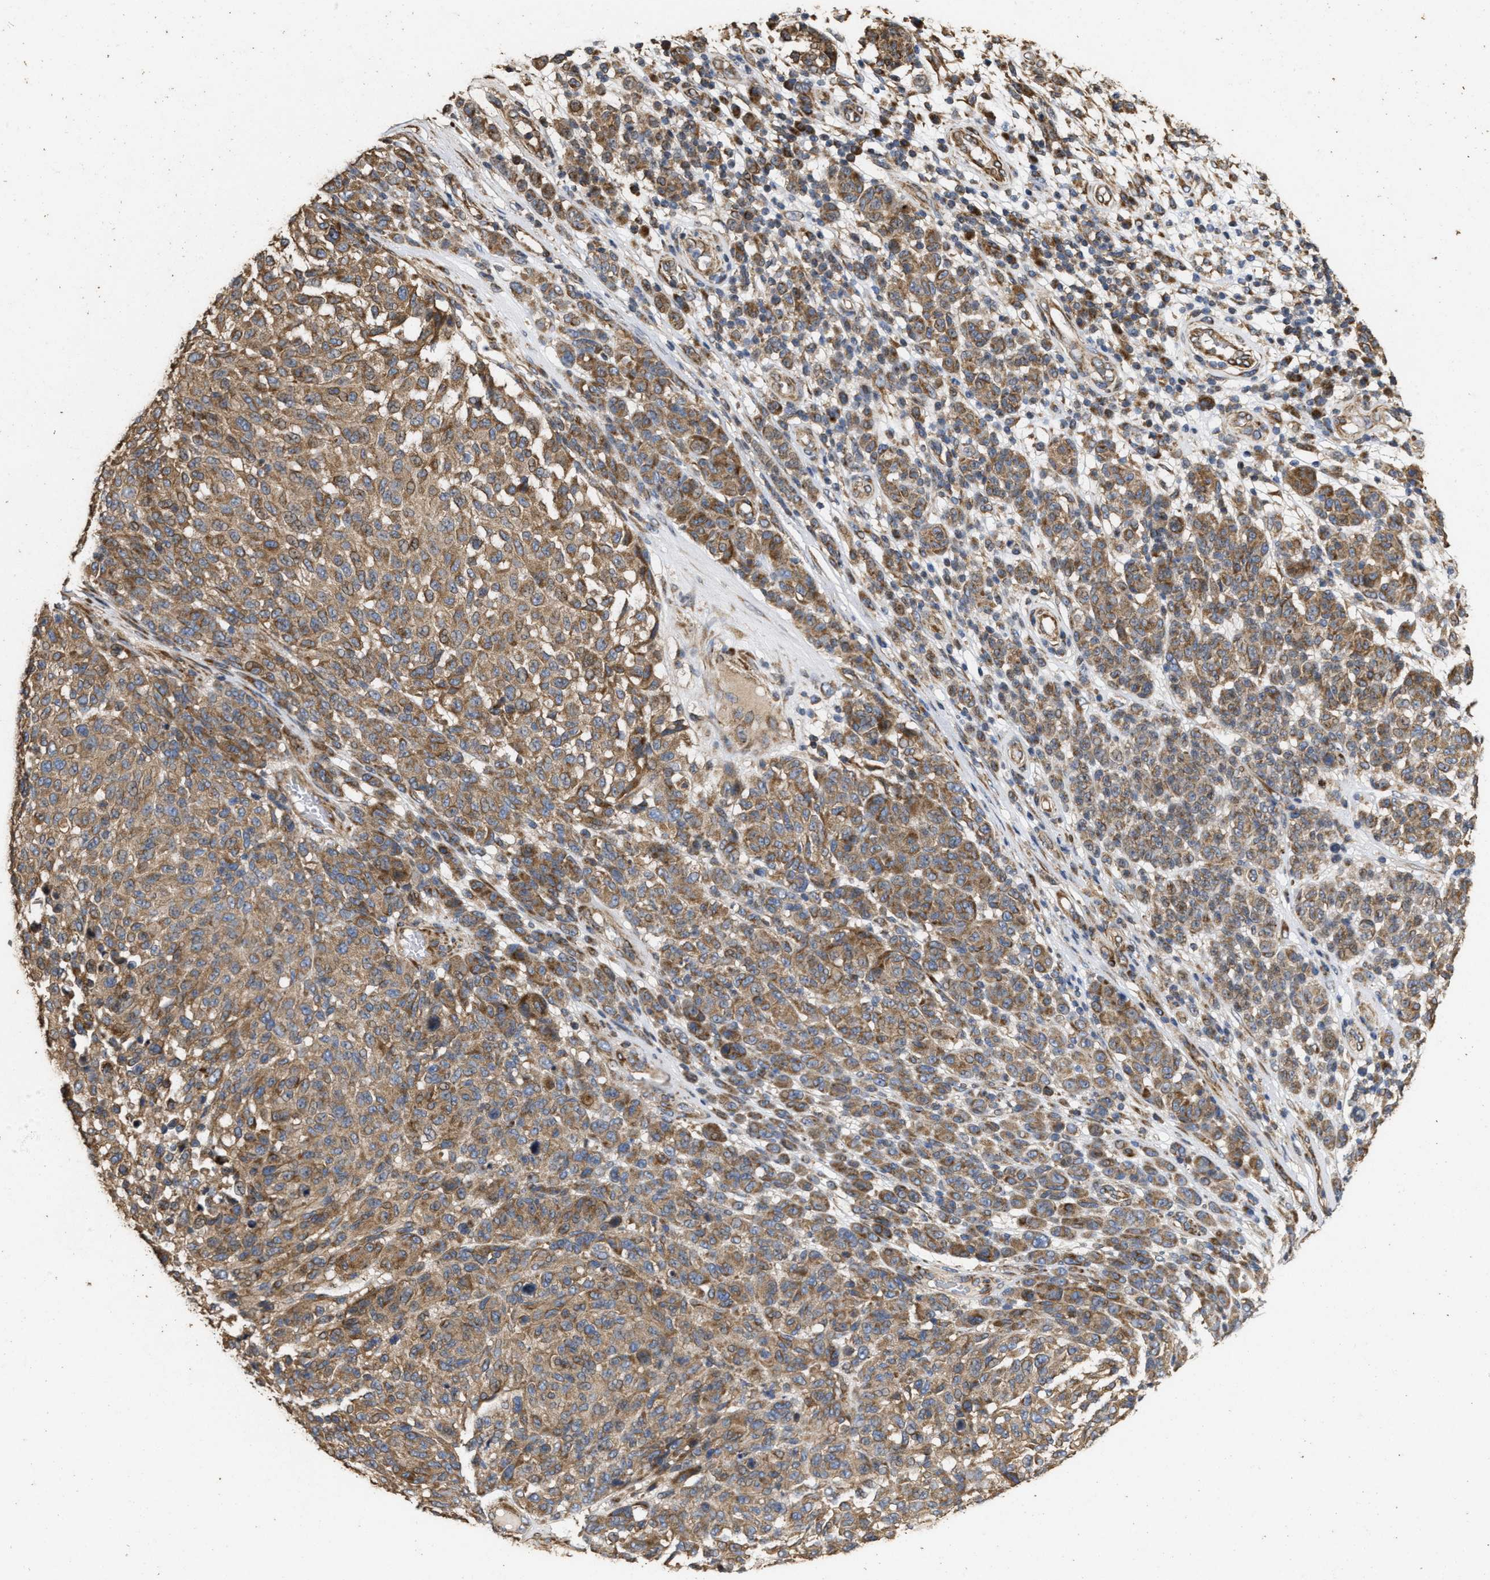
{"staining": {"intensity": "moderate", "quantity": ">75%", "location": "cytoplasmic/membranous"}, "tissue": "melanoma", "cell_type": "Tumor cells", "image_type": "cancer", "snomed": [{"axis": "morphology", "description": "Malignant melanoma, NOS"}, {"axis": "topography", "description": "Skin"}], "caption": "Immunohistochemistry (IHC) (DAB) staining of melanoma displays moderate cytoplasmic/membranous protein positivity in approximately >75% of tumor cells.", "gene": "NAV1", "patient": {"sex": "male", "age": 59}}